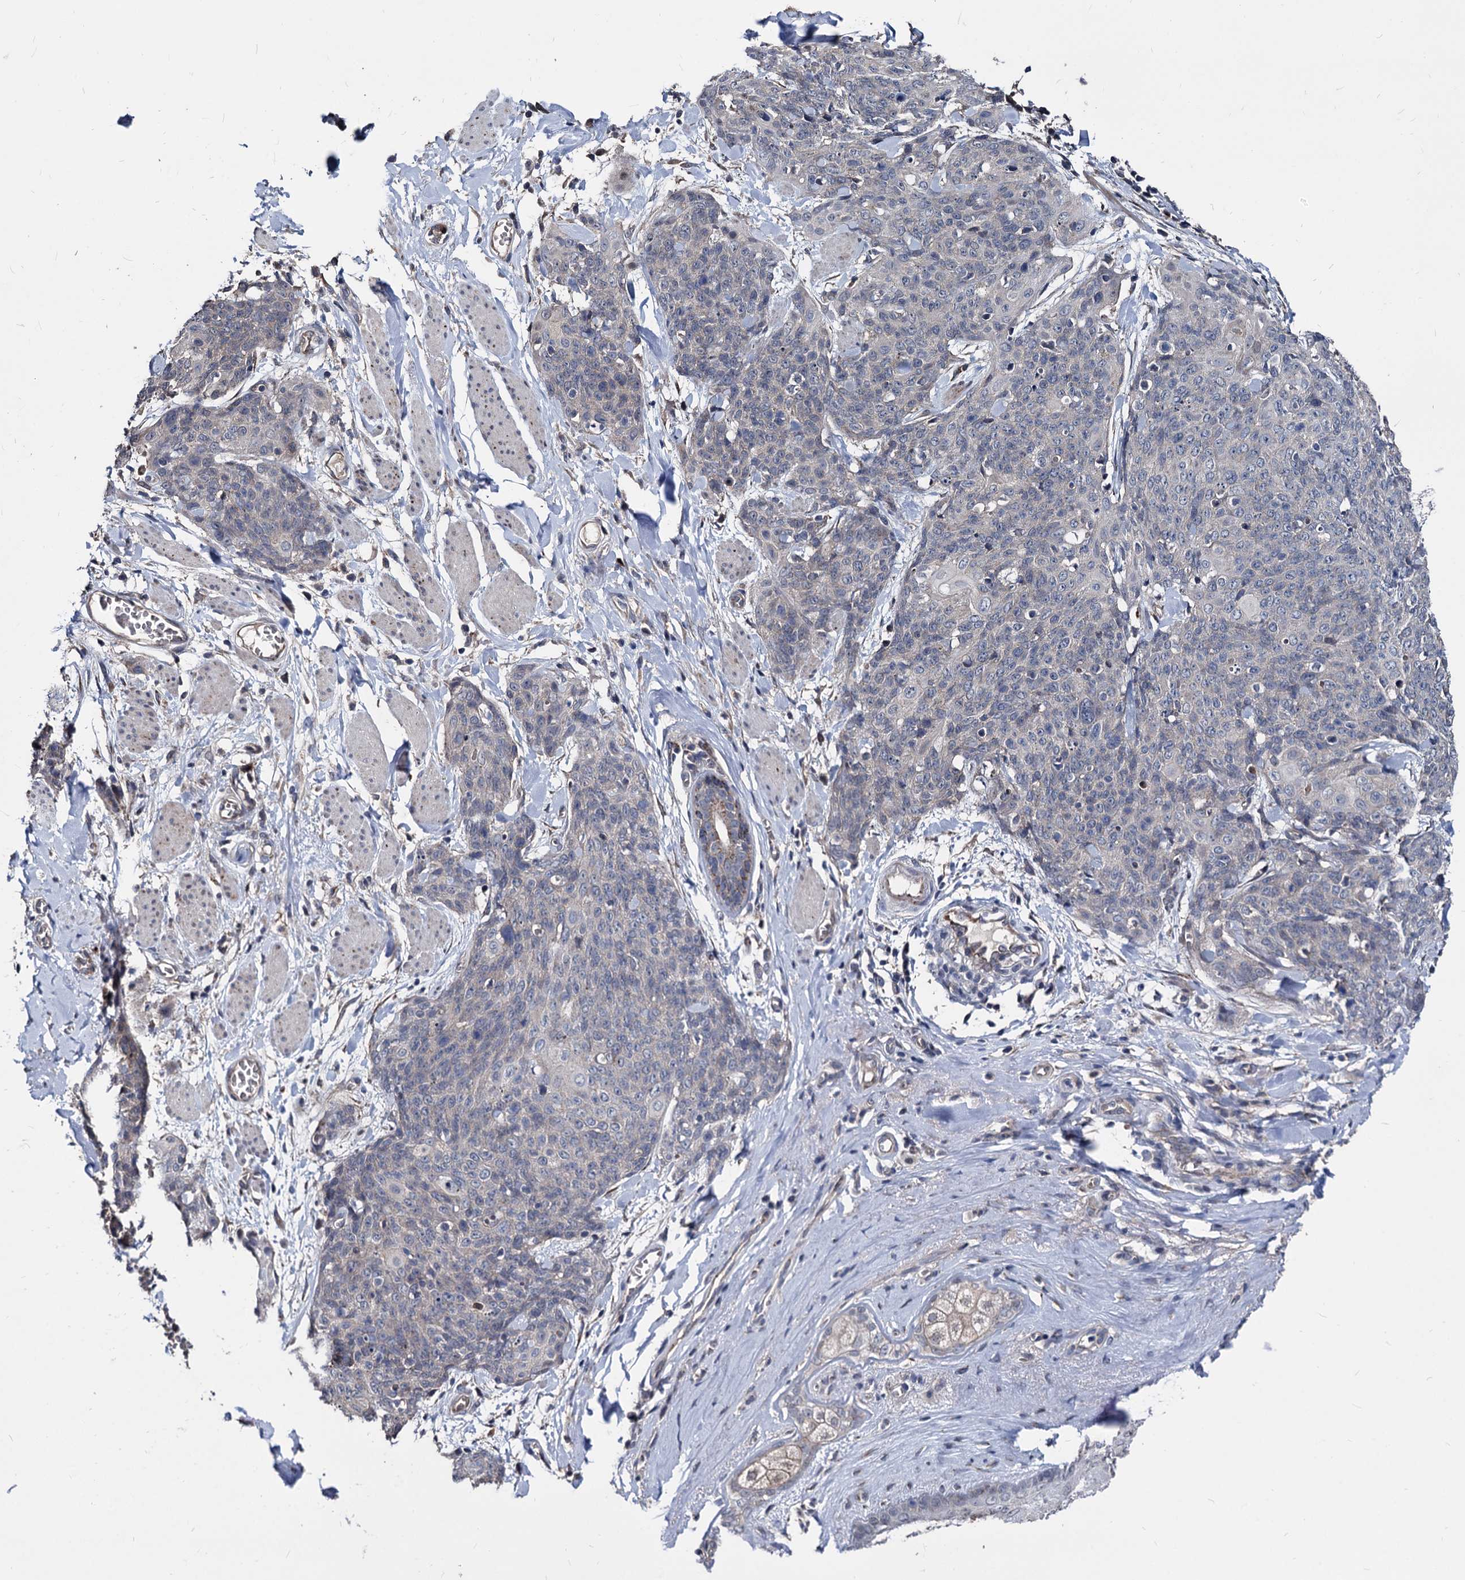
{"staining": {"intensity": "negative", "quantity": "none", "location": "none"}, "tissue": "skin cancer", "cell_type": "Tumor cells", "image_type": "cancer", "snomed": [{"axis": "morphology", "description": "Squamous cell carcinoma, NOS"}, {"axis": "topography", "description": "Skin"}, {"axis": "topography", "description": "Vulva"}], "caption": "Immunohistochemical staining of skin cancer (squamous cell carcinoma) reveals no significant positivity in tumor cells. The staining was performed using DAB to visualize the protein expression in brown, while the nuclei were stained in blue with hematoxylin (Magnification: 20x).", "gene": "SMAGP", "patient": {"sex": "female", "age": 85}}